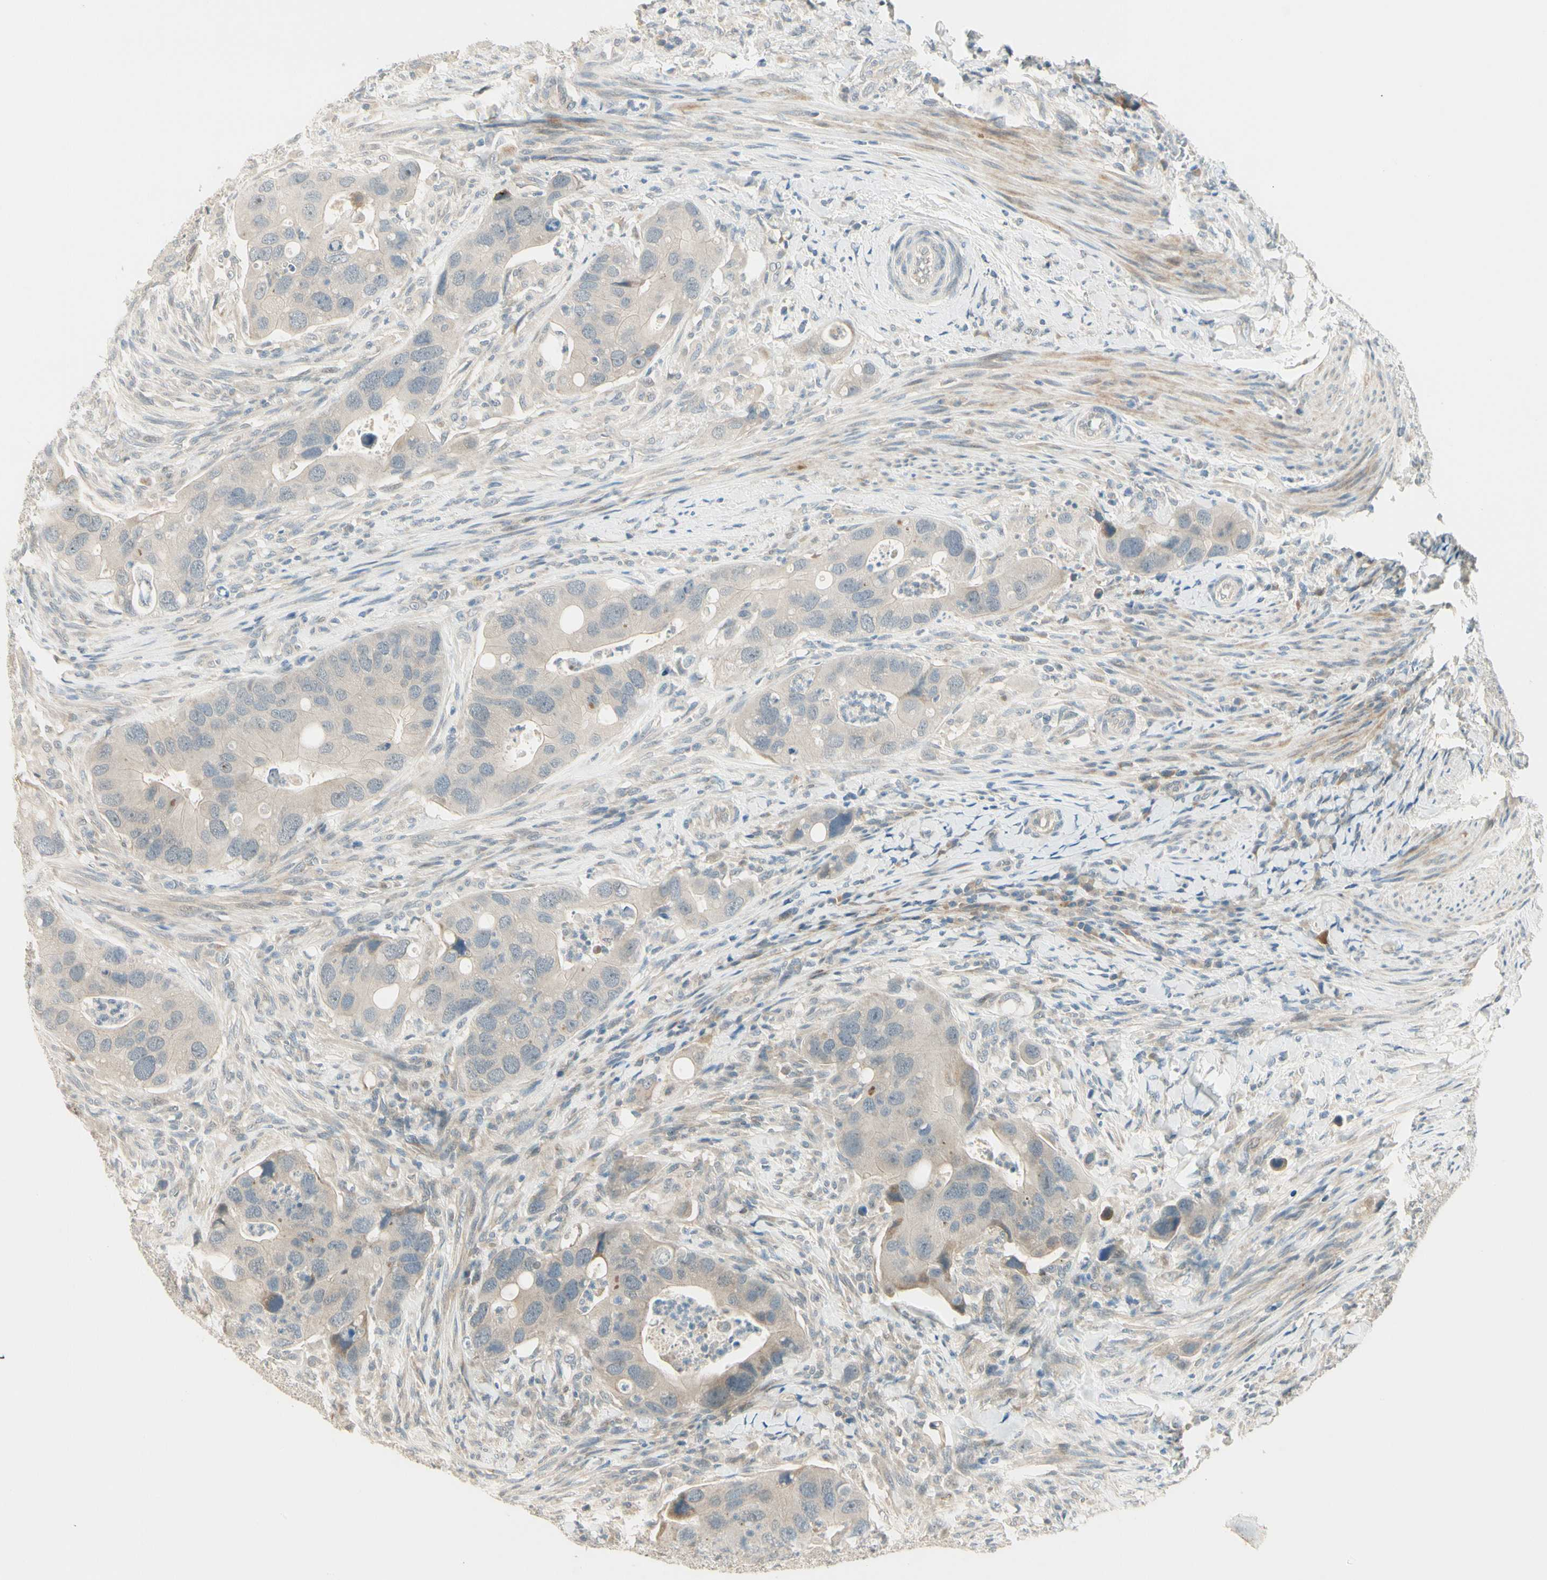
{"staining": {"intensity": "weak", "quantity": "25%-75%", "location": "cytoplasmic/membranous"}, "tissue": "colorectal cancer", "cell_type": "Tumor cells", "image_type": "cancer", "snomed": [{"axis": "morphology", "description": "Adenocarcinoma, NOS"}, {"axis": "topography", "description": "Rectum"}], "caption": "This micrograph shows immunohistochemistry (IHC) staining of human colorectal cancer, with low weak cytoplasmic/membranous positivity in about 25%-75% of tumor cells.", "gene": "PCDHB15", "patient": {"sex": "female", "age": 57}}